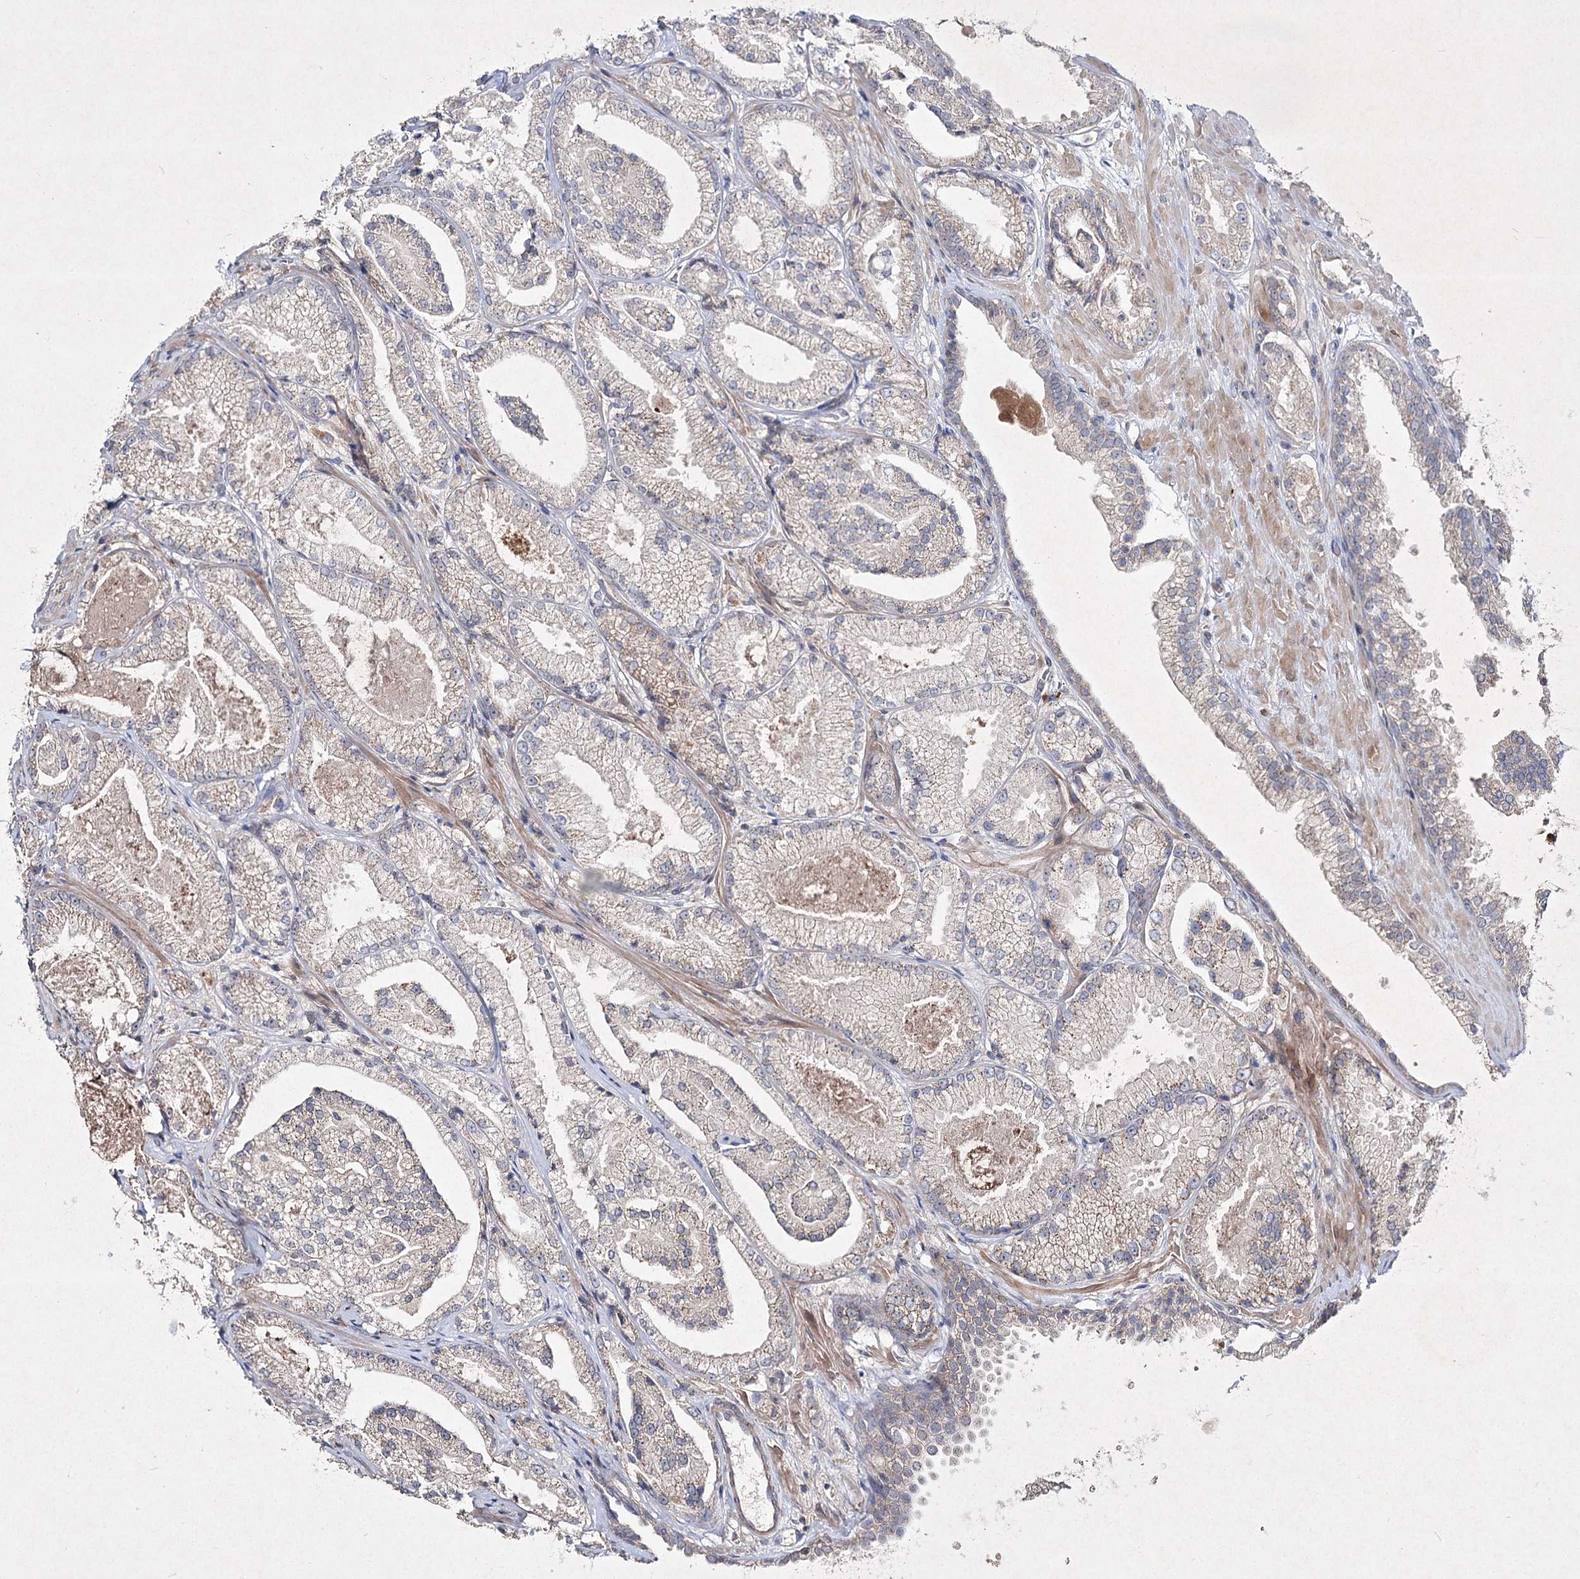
{"staining": {"intensity": "negative", "quantity": "none", "location": "none"}, "tissue": "prostate cancer", "cell_type": "Tumor cells", "image_type": "cancer", "snomed": [{"axis": "morphology", "description": "Adenocarcinoma, High grade"}, {"axis": "topography", "description": "Prostate"}], "caption": "A photomicrograph of prostate cancer (adenocarcinoma (high-grade)) stained for a protein exhibits no brown staining in tumor cells.", "gene": "CIB2", "patient": {"sex": "male", "age": 73}}